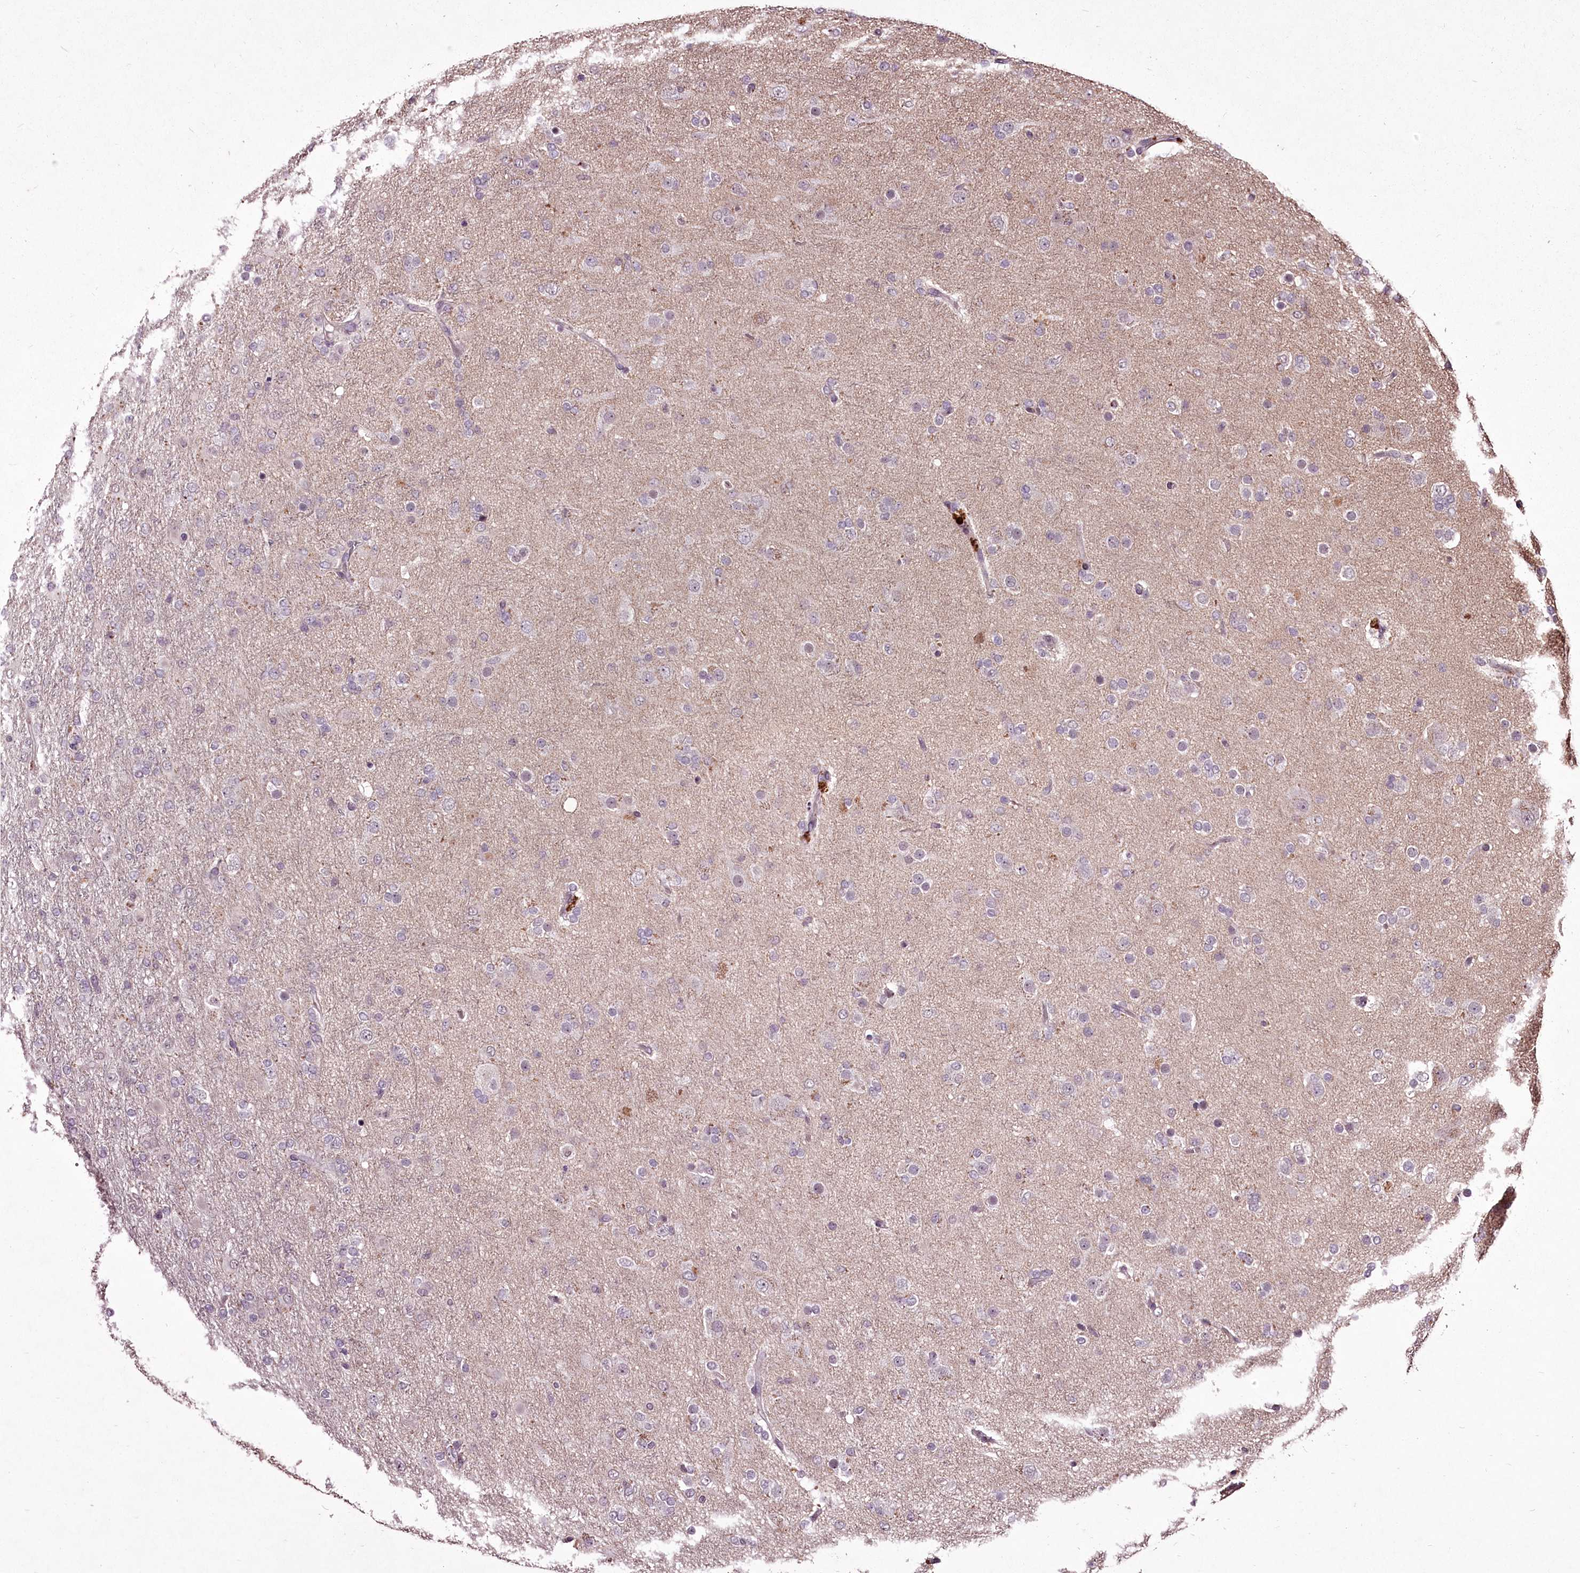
{"staining": {"intensity": "negative", "quantity": "none", "location": "none"}, "tissue": "glioma", "cell_type": "Tumor cells", "image_type": "cancer", "snomed": [{"axis": "morphology", "description": "Glioma, malignant, Low grade"}, {"axis": "topography", "description": "Brain"}], "caption": "Immunohistochemical staining of human malignant glioma (low-grade) exhibits no significant positivity in tumor cells.", "gene": "ADRA1D", "patient": {"sex": "male", "age": 65}}